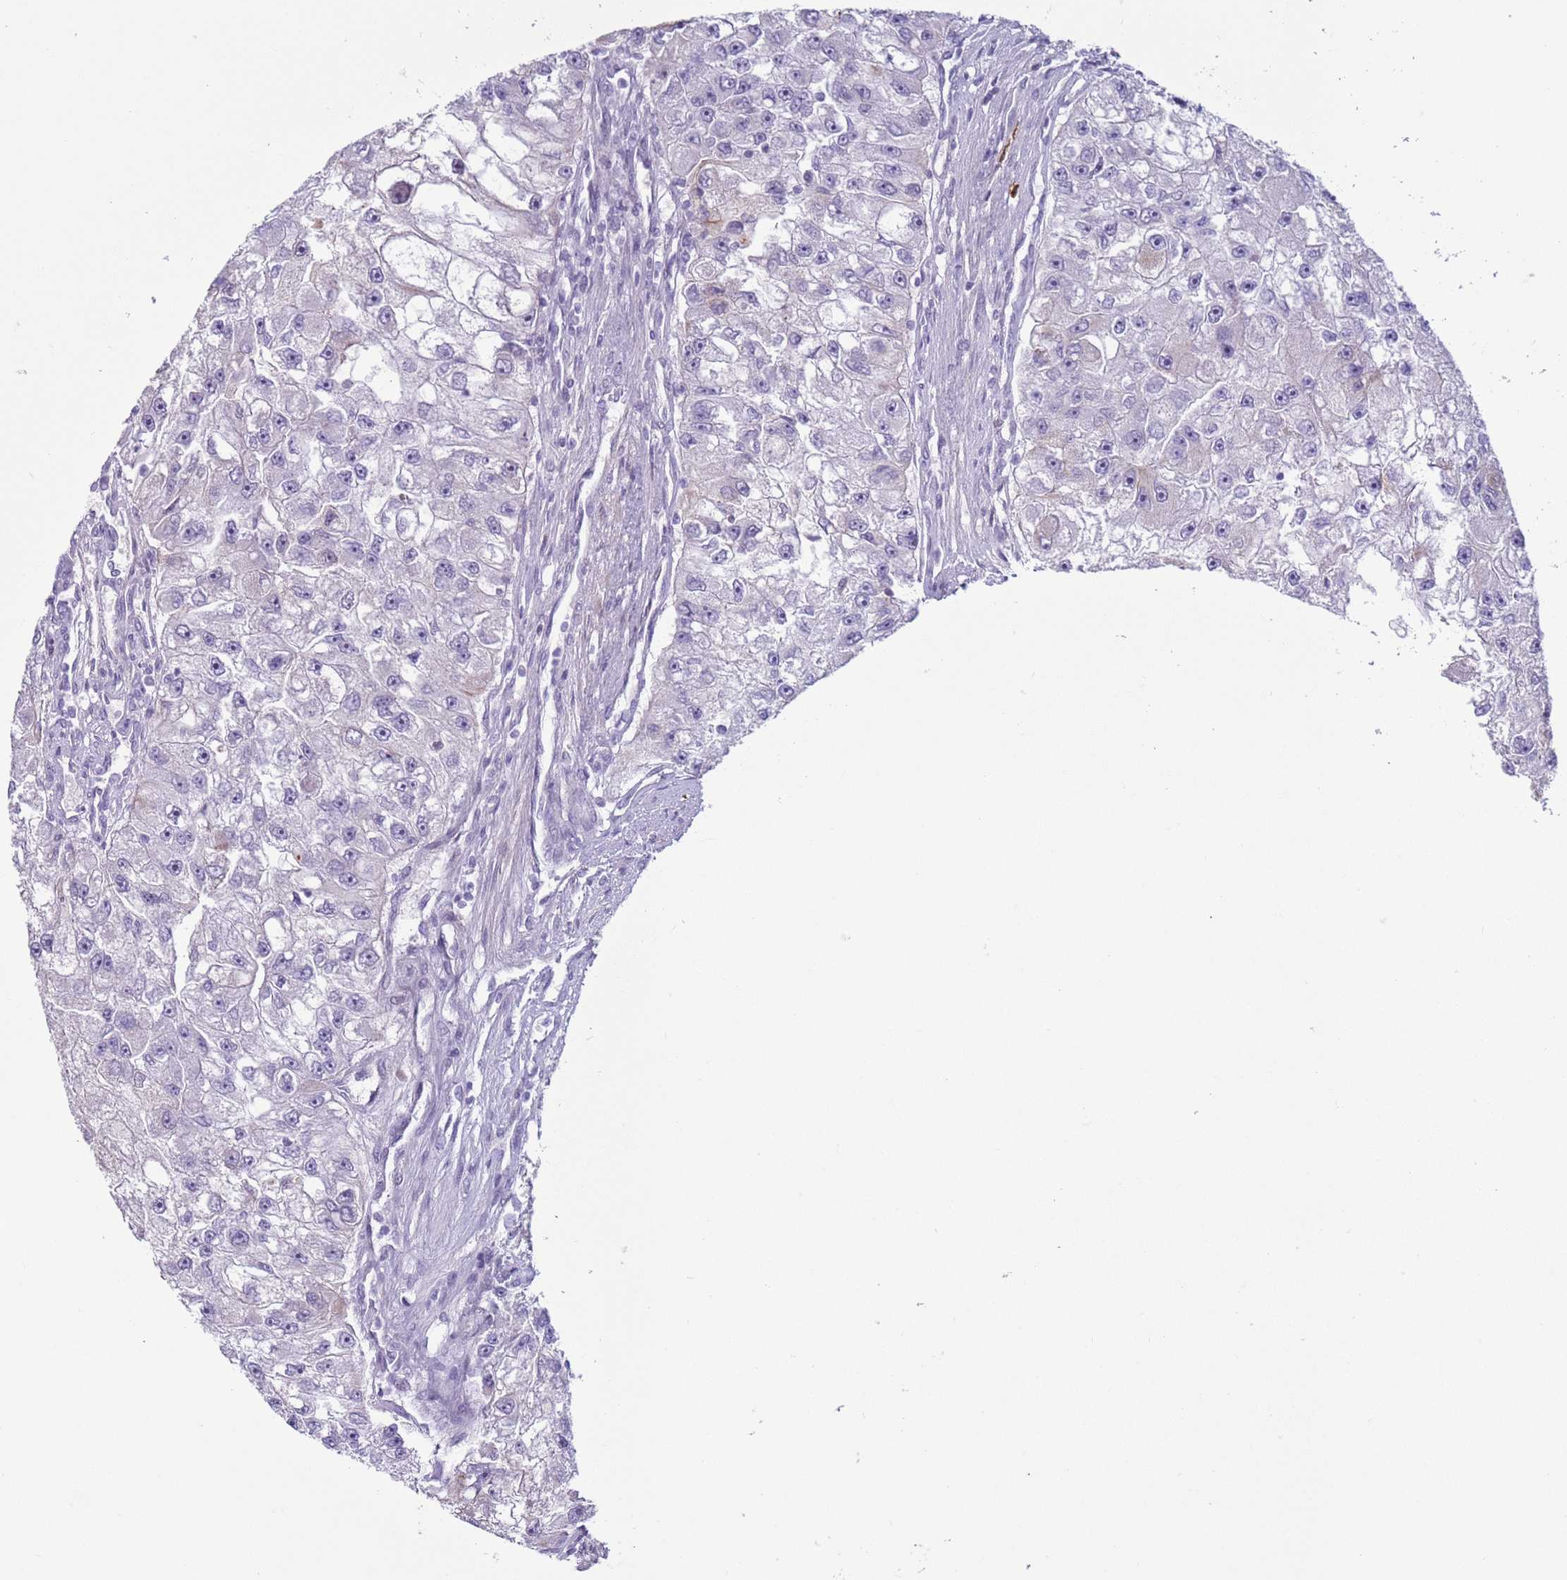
{"staining": {"intensity": "negative", "quantity": "none", "location": "none"}, "tissue": "renal cancer", "cell_type": "Tumor cells", "image_type": "cancer", "snomed": [{"axis": "morphology", "description": "Adenocarcinoma, NOS"}, {"axis": "topography", "description": "Kidney"}], "caption": "Micrograph shows no significant protein positivity in tumor cells of adenocarcinoma (renal). Nuclei are stained in blue.", "gene": "NPAP1", "patient": {"sex": "male", "age": 63}}